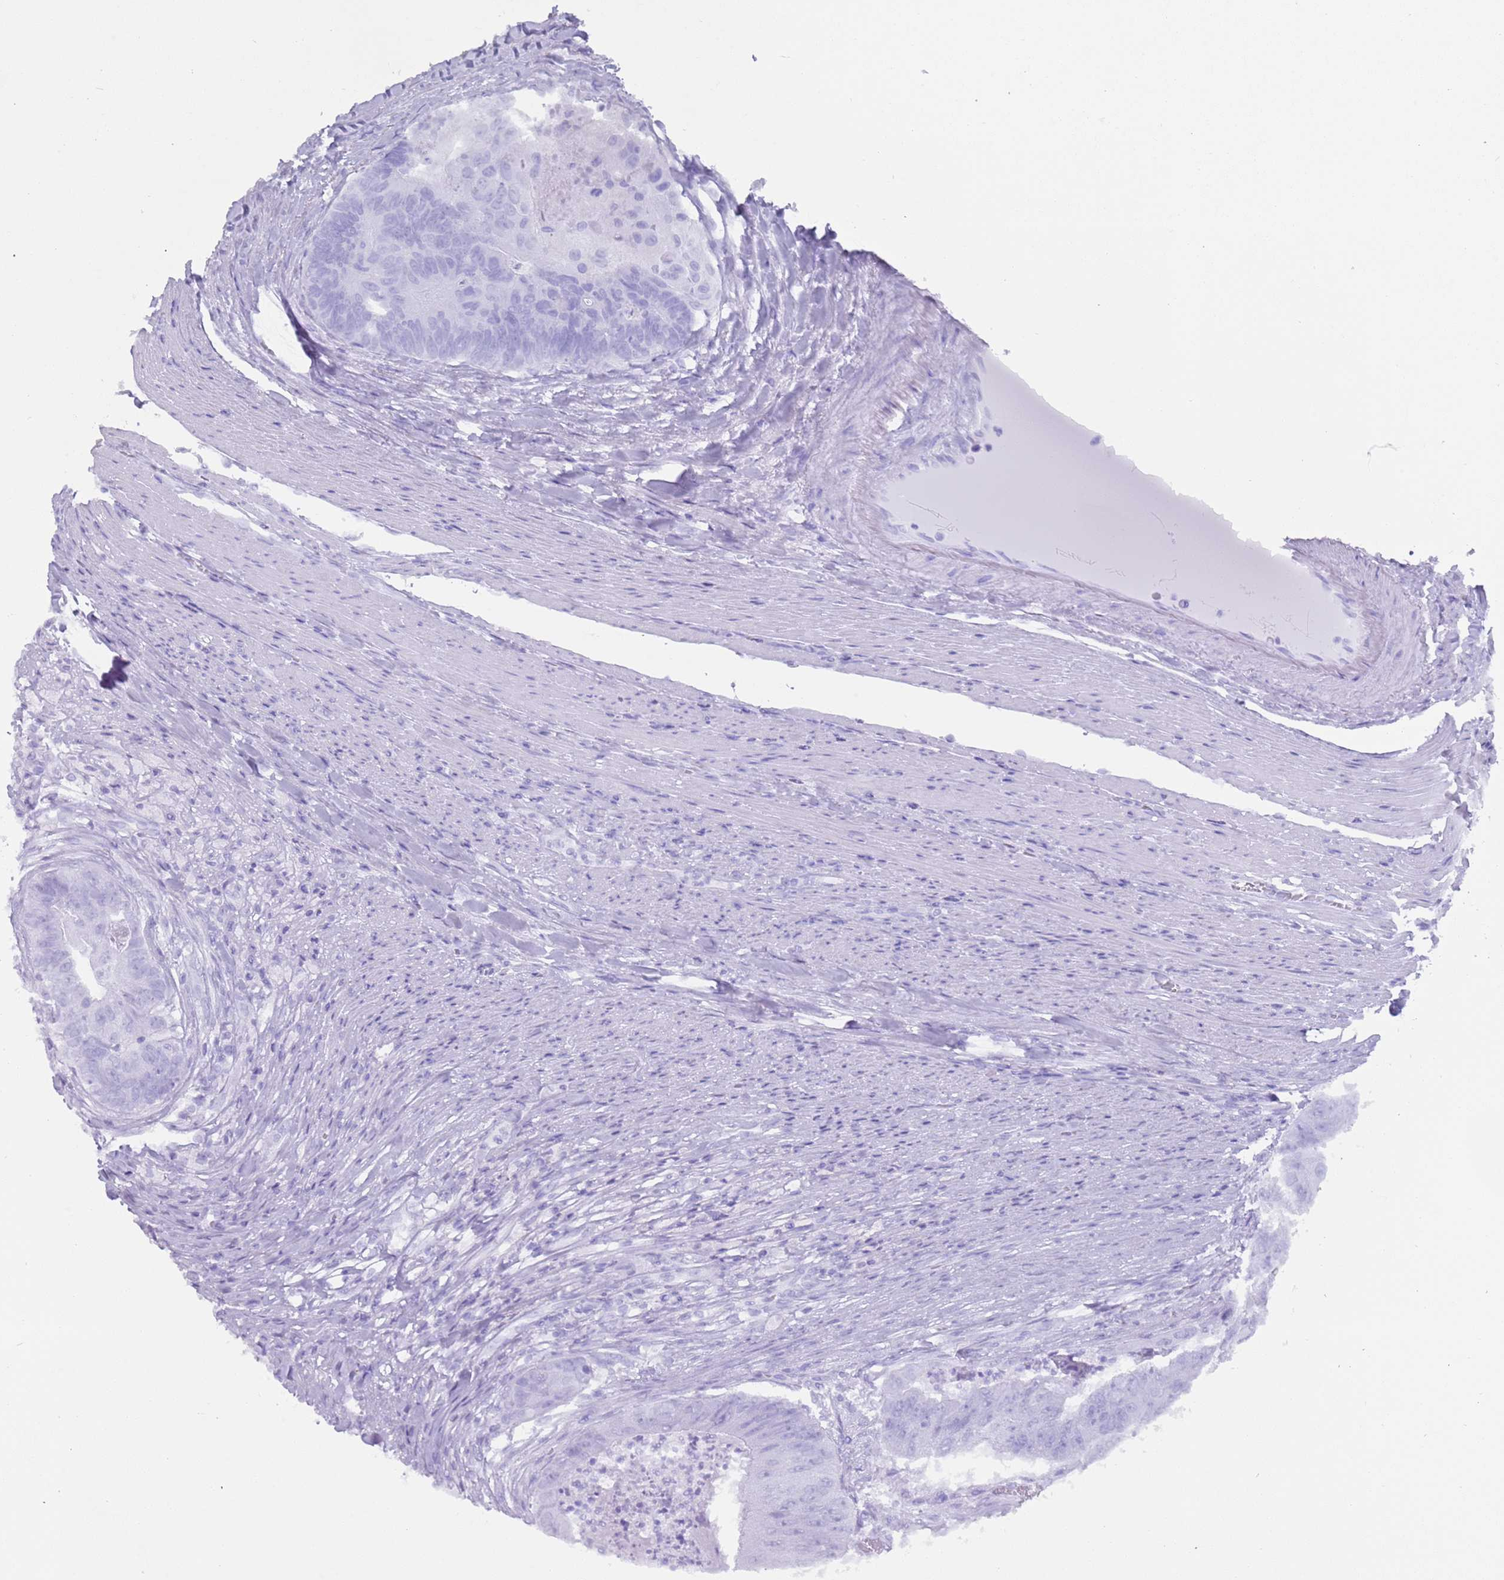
{"staining": {"intensity": "negative", "quantity": "none", "location": "none"}, "tissue": "colorectal cancer", "cell_type": "Tumor cells", "image_type": "cancer", "snomed": [{"axis": "morphology", "description": "Adenocarcinoma, NOS"}, {"axis": "topography", "description": "Colon"}], "caption": "Human adenocarcinoma (colorectal) stained for a protein using IHC displays no expression in tumor cells.", "gene": "MYADML2", "patient": {"sex": "female", "age": 67}}